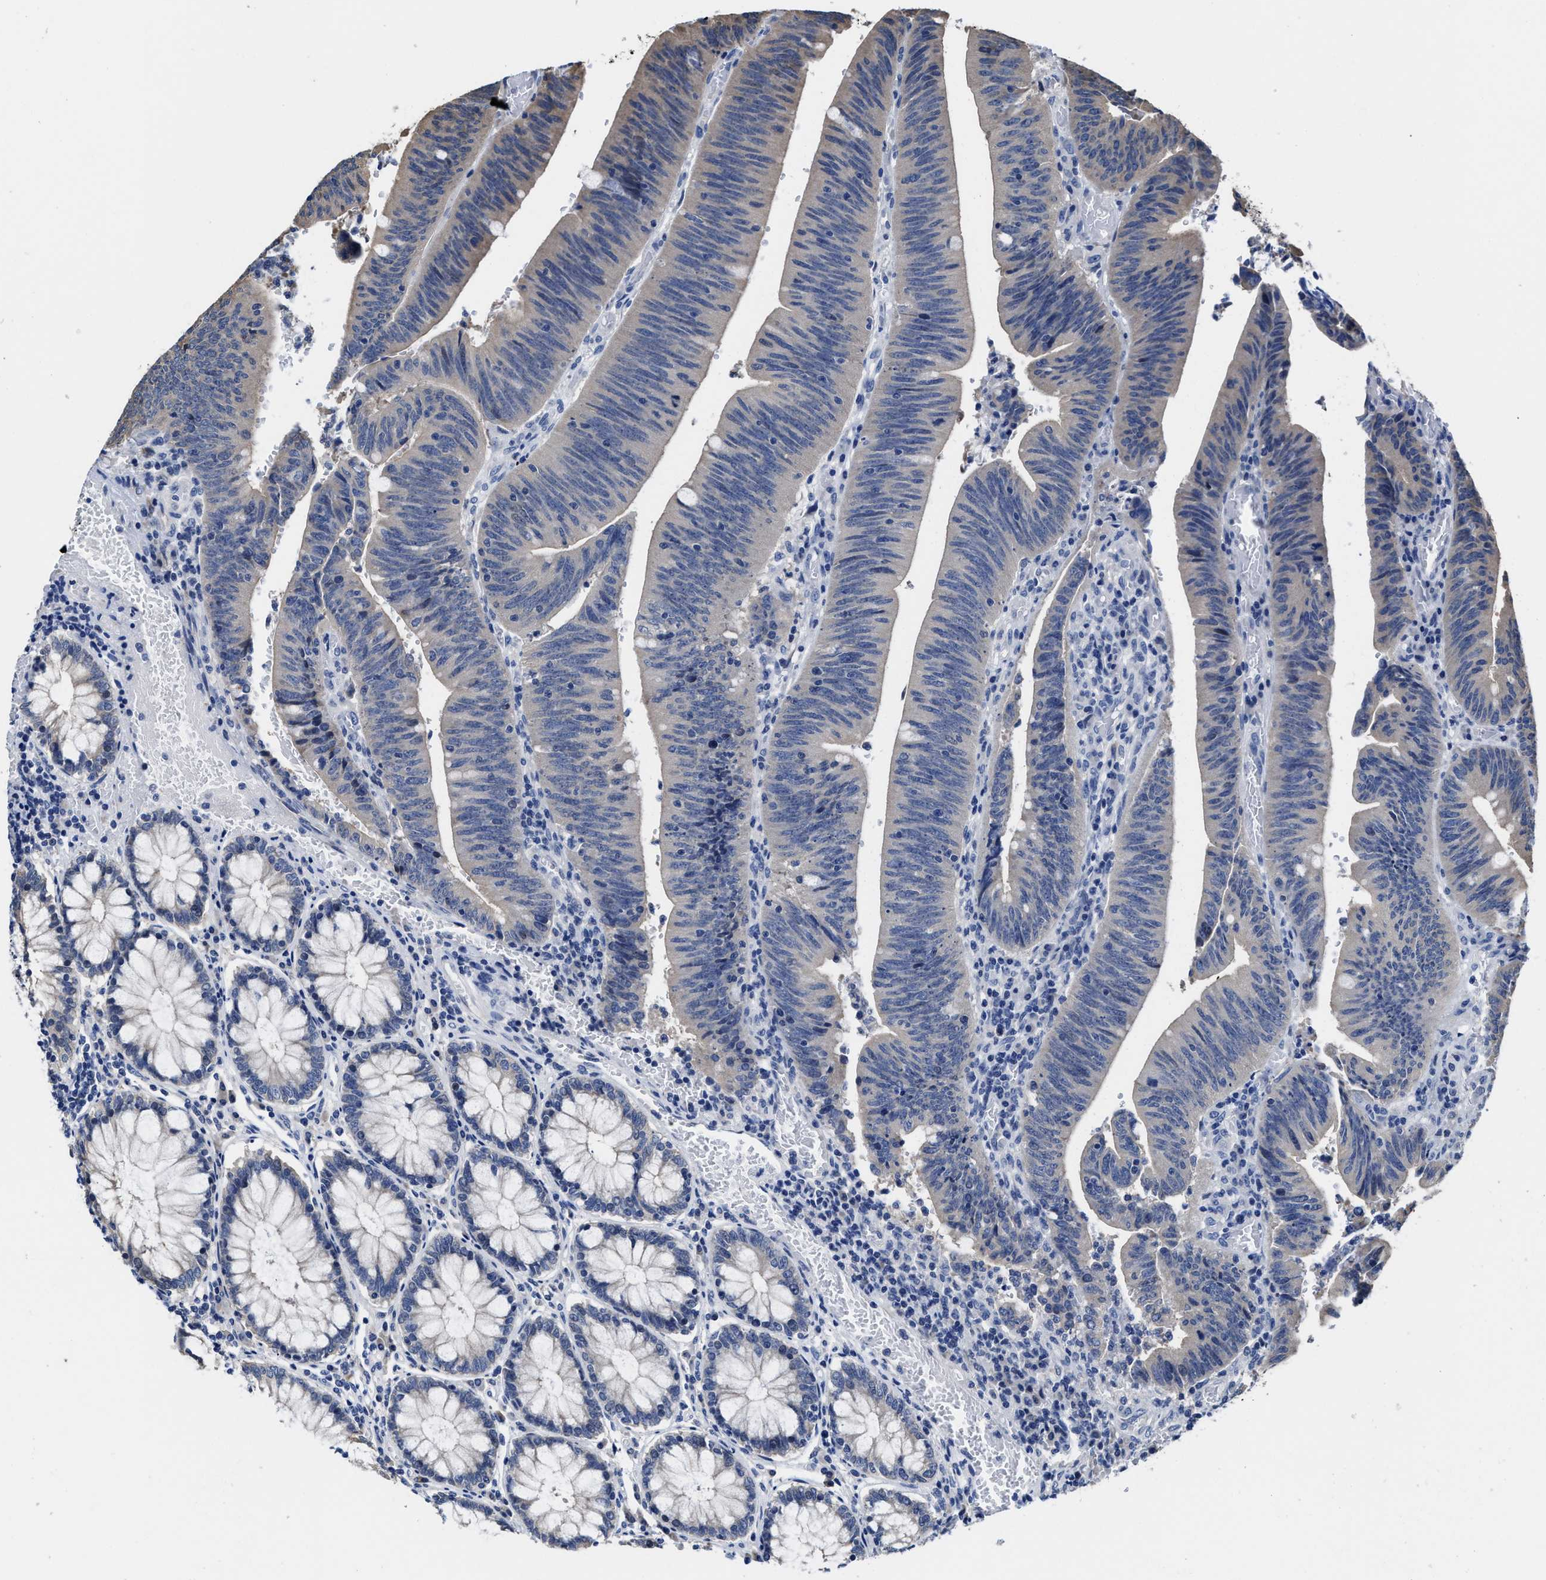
{"staining": {"intensity": "weak", "quantity": "<25%", "location": "cytoplasmic/membranous"}, "tissue": "colorectal cancer", "cell_type": "Tumor cells", "image_type": "cancer", "snomed": [{"axis": "morphology", "description": "Normal tissue, NOS"}, {"axis": "morphology", "description": "Adenocarcinoma, NOS"}, {"axis": "topography", "description": "Rectum"}], "caption": "An image of human colorectal cancer is negative for staining in tumor cells. Nuclei are stained in blue.", "gene": "HOOK1", "patient": {"sex": "female", "age": 66}}